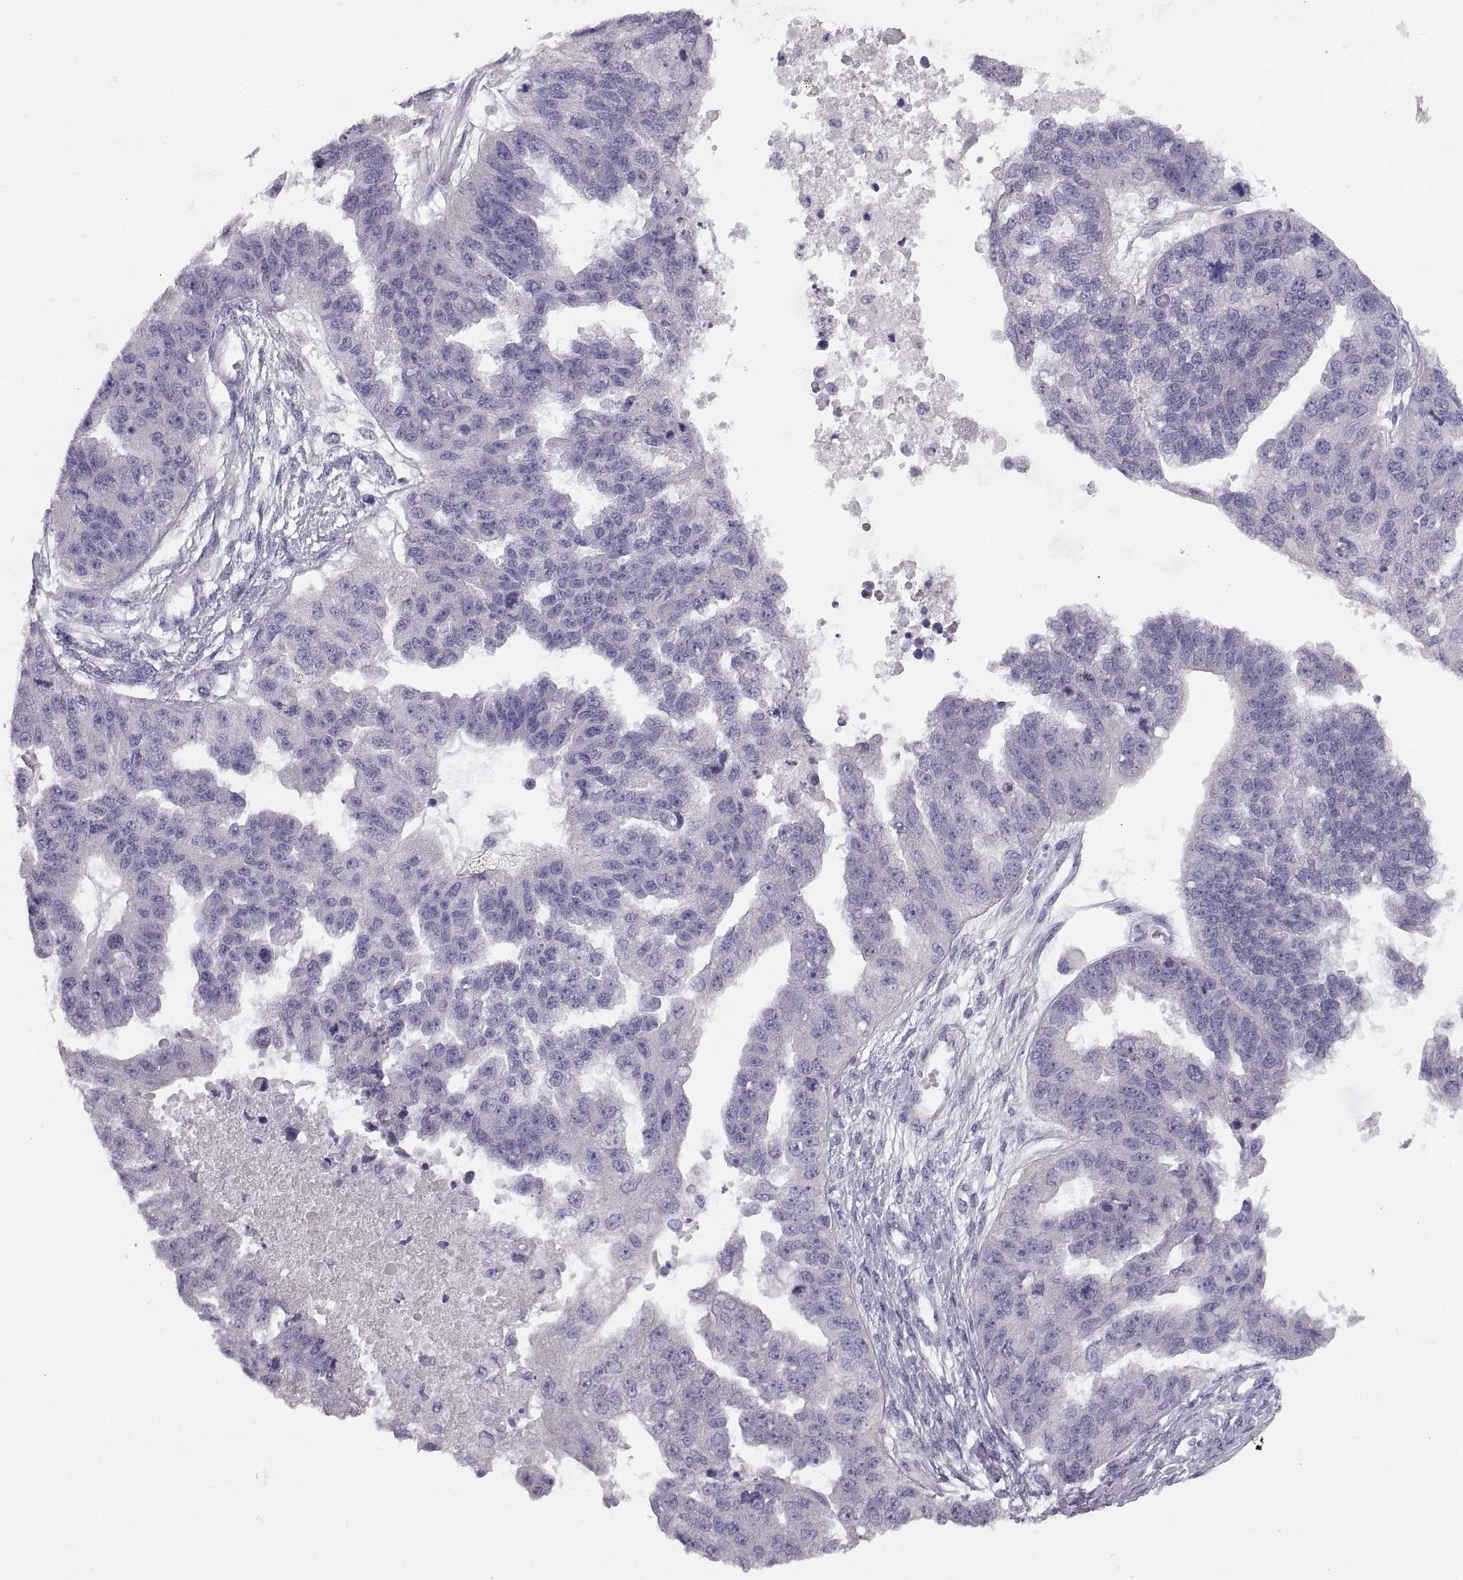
{"staining": {"intensity": "negative", "quantity": "none", "location": "none"}, "tissue": "ovarian cancer", "cell_type": "Tumor cells", "image_type": "cancer", "snomed": [{"axis": "morphology", "description": "Cystadenocarcinoma, serous, NOS"}, {"axis": "topography", "description": "Ovary"}], "caption": "DAB (3,3'-diaminobenzidine) immunohistochemical staining of serous cystadenocarcinoma (ovarian) displays no significant positivity in tumor cells.", "gene": "WBP2NL", "patient": {"sex": "female", "age": 58}}